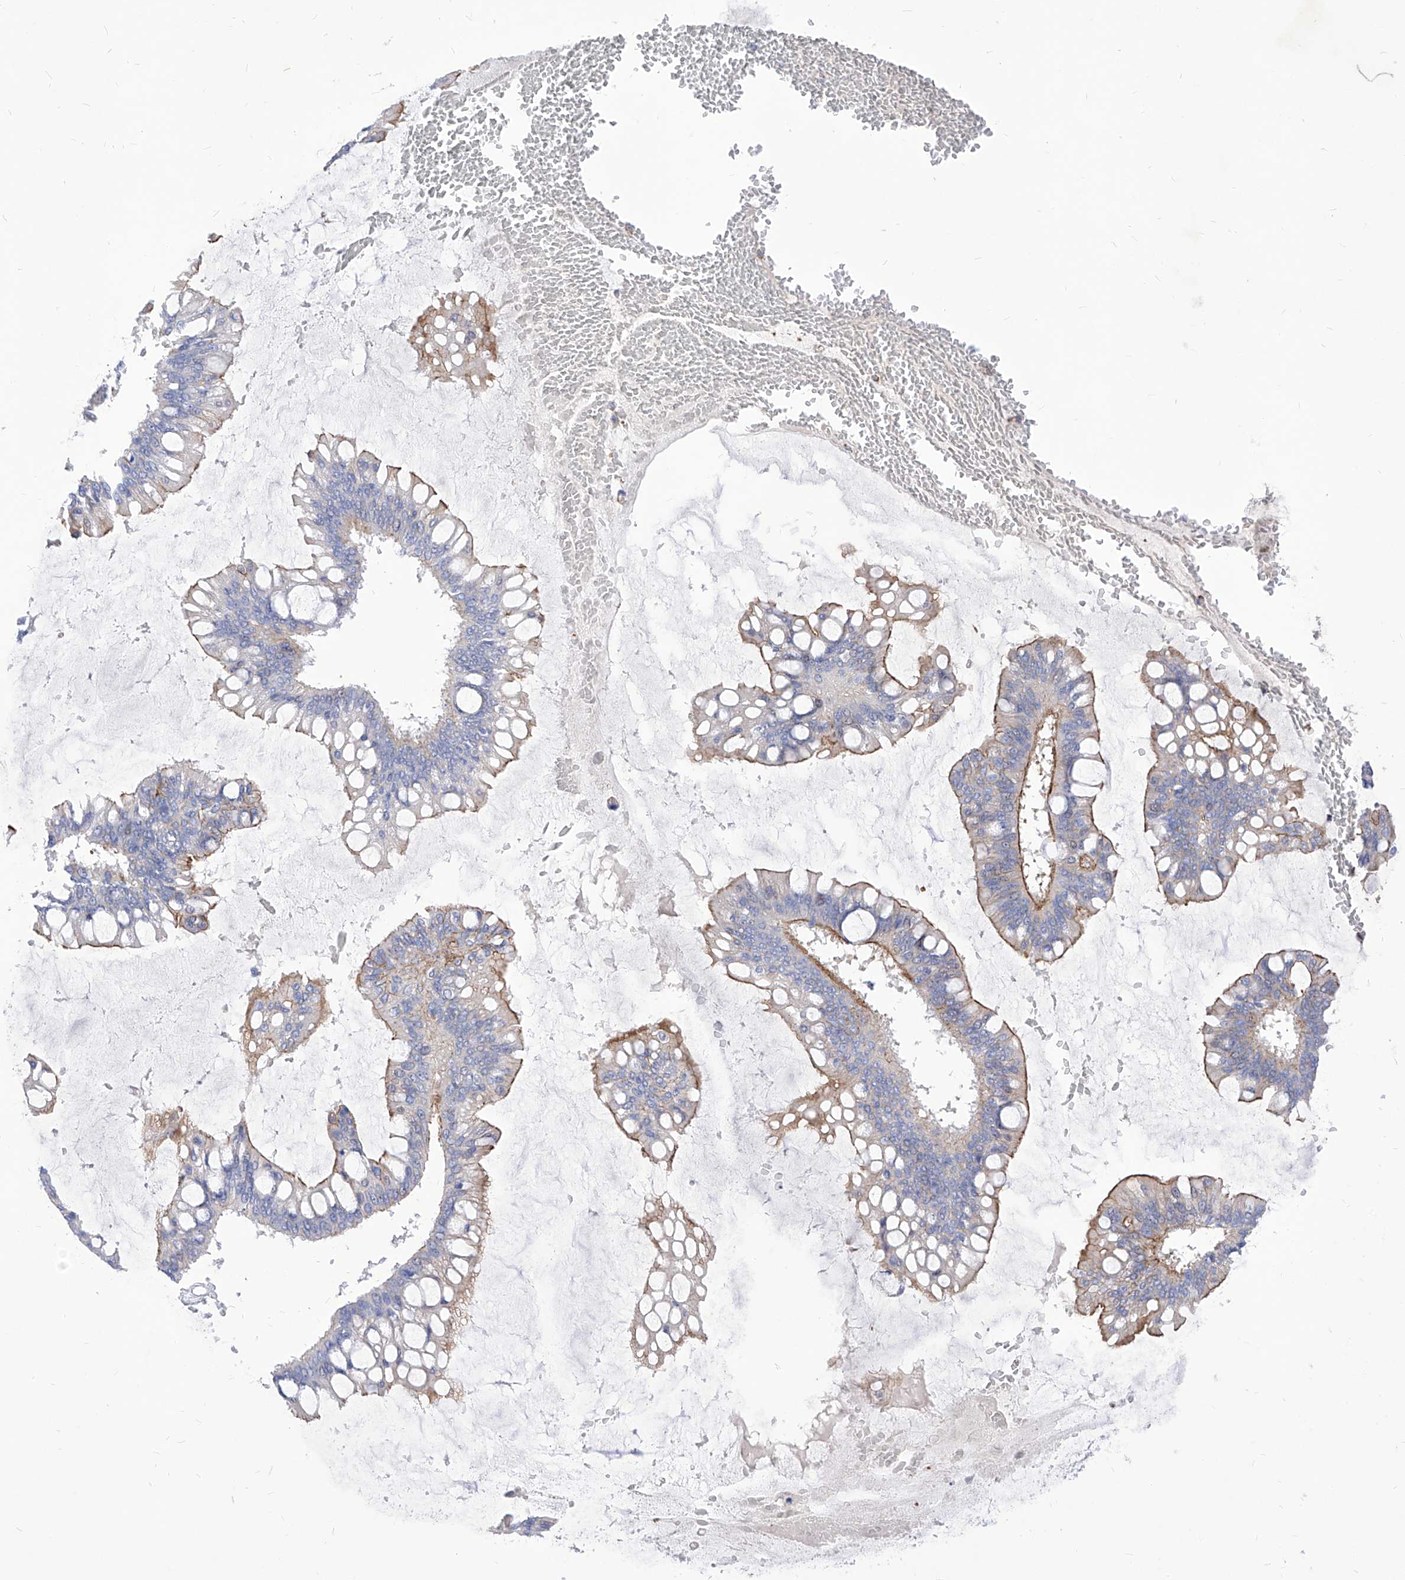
{"staining": {"intensity": "moderate", "quantity": "25%-75%", "location": "cytoplasmic/membranous"}, "tissue": "ovarian cancer", "cell_type": "Tumor cells", "image_type": "cancer", "snomed": [{"axis": "morphology", "description": "Cystadenocarcinoma, mucinous, NOS"}, {"axis": "topography", "description": "Ovary"}], "caption": "Human ovarian cancer stained with a brown dye reveals moderate cytoplasmic/membranous positive positivity in approximately 25%-75% of tumor cells.", "gene": "VAX1", "patient": {"sex": "female", "age": 73}}